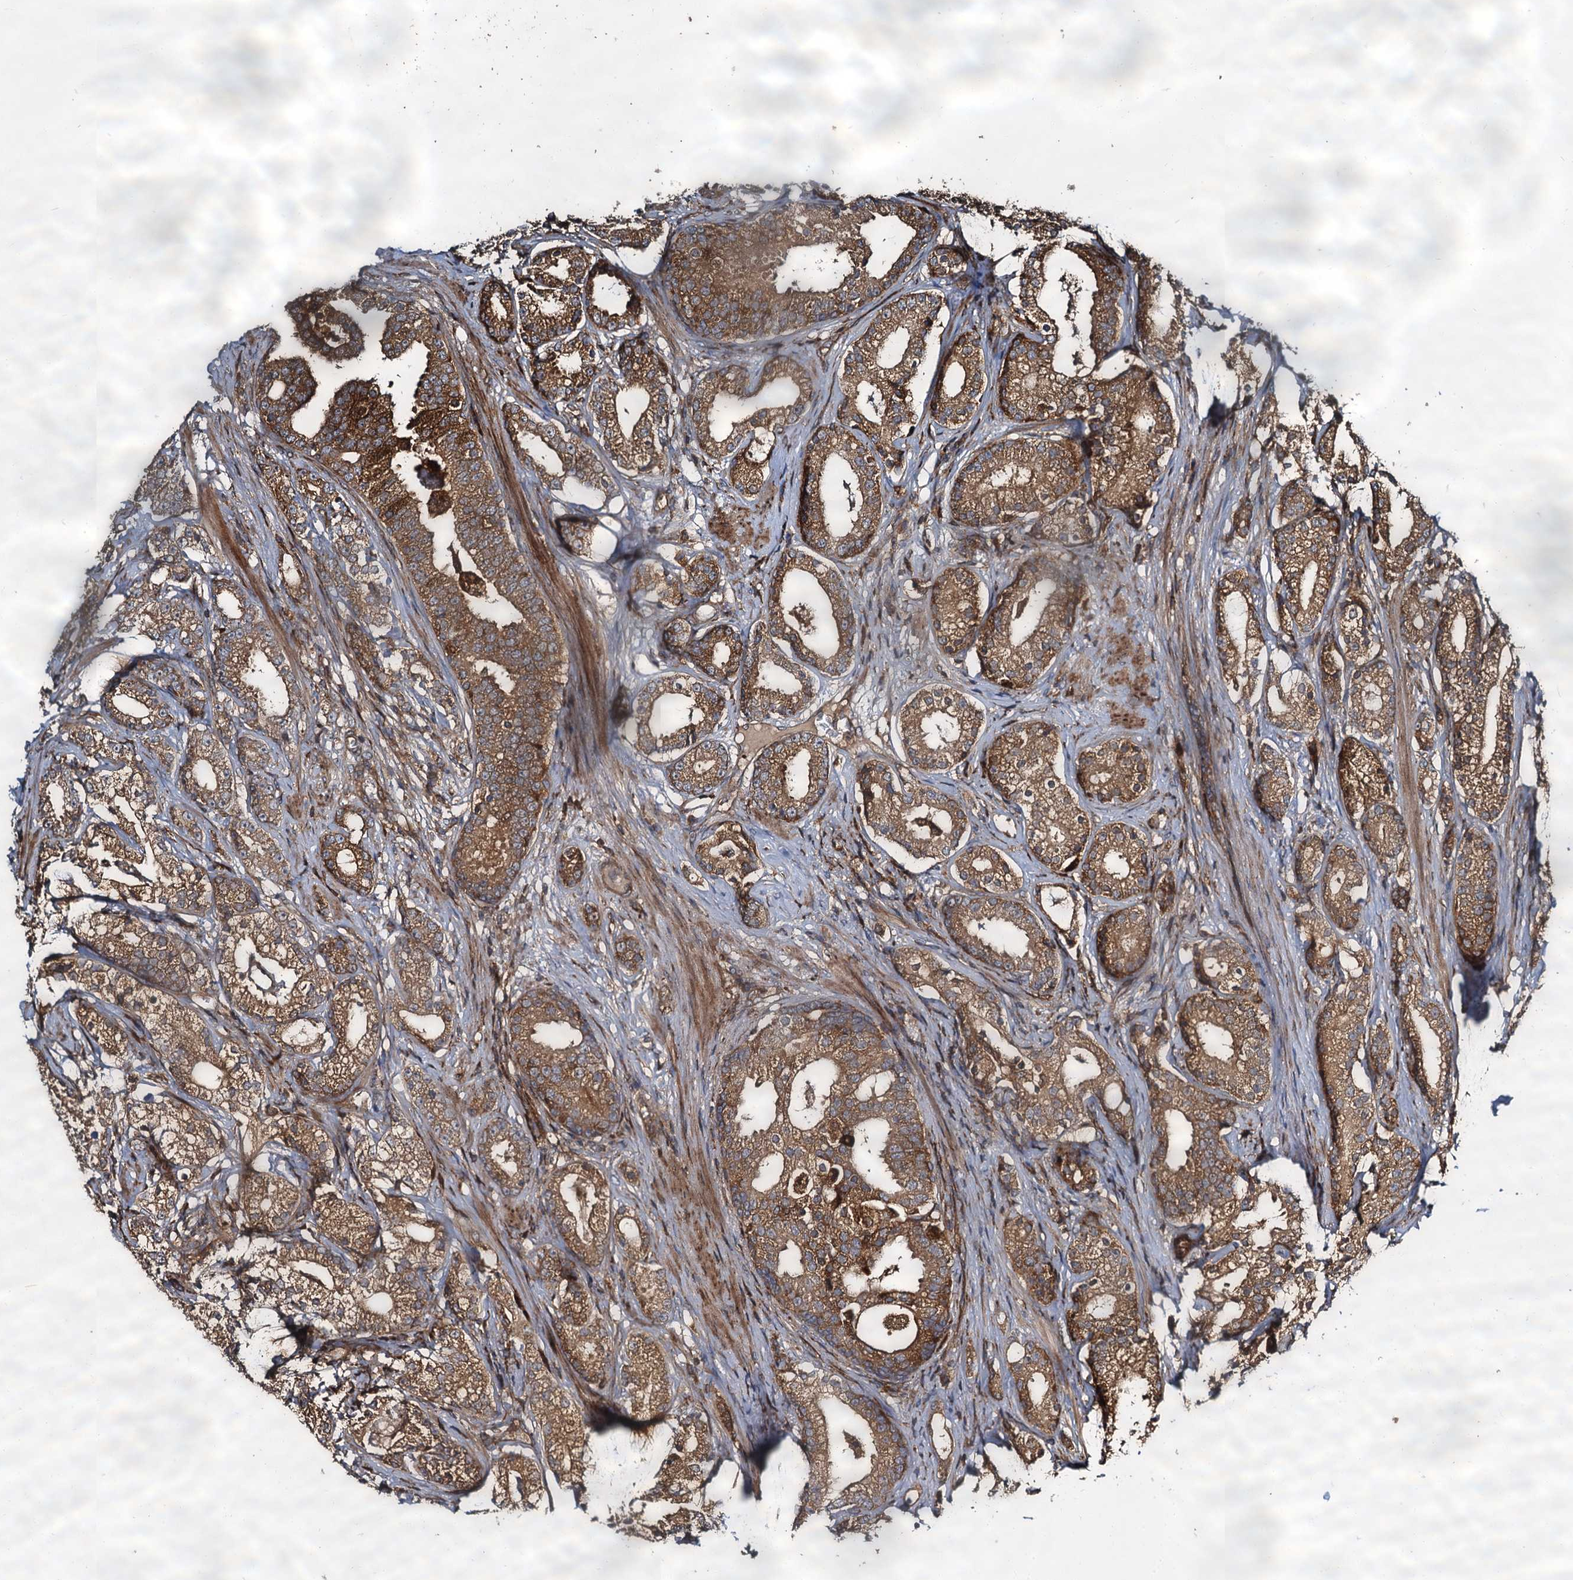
{"staining": {"intensity": "moderate", "quantity": ">75%", "location": "cytoplasmic/membranous"}, "tissue": "prostate cancer", "cell_type": "Tumor cells", "image_type": "cancer", "snomed": [{"axis": "morphology", "description": "Adenocarcinoma, High grade"}, {"axis": "topography", "description": "Prostate"}], "caption": "An image showing moderate cytoplasmic/membranous expression in about >75% of tumor cells in prostate cancer, as visualized by brown immunohistochemical staining.", "gene": "WDR73", "patient": {"sex": "male", "age": 69}}